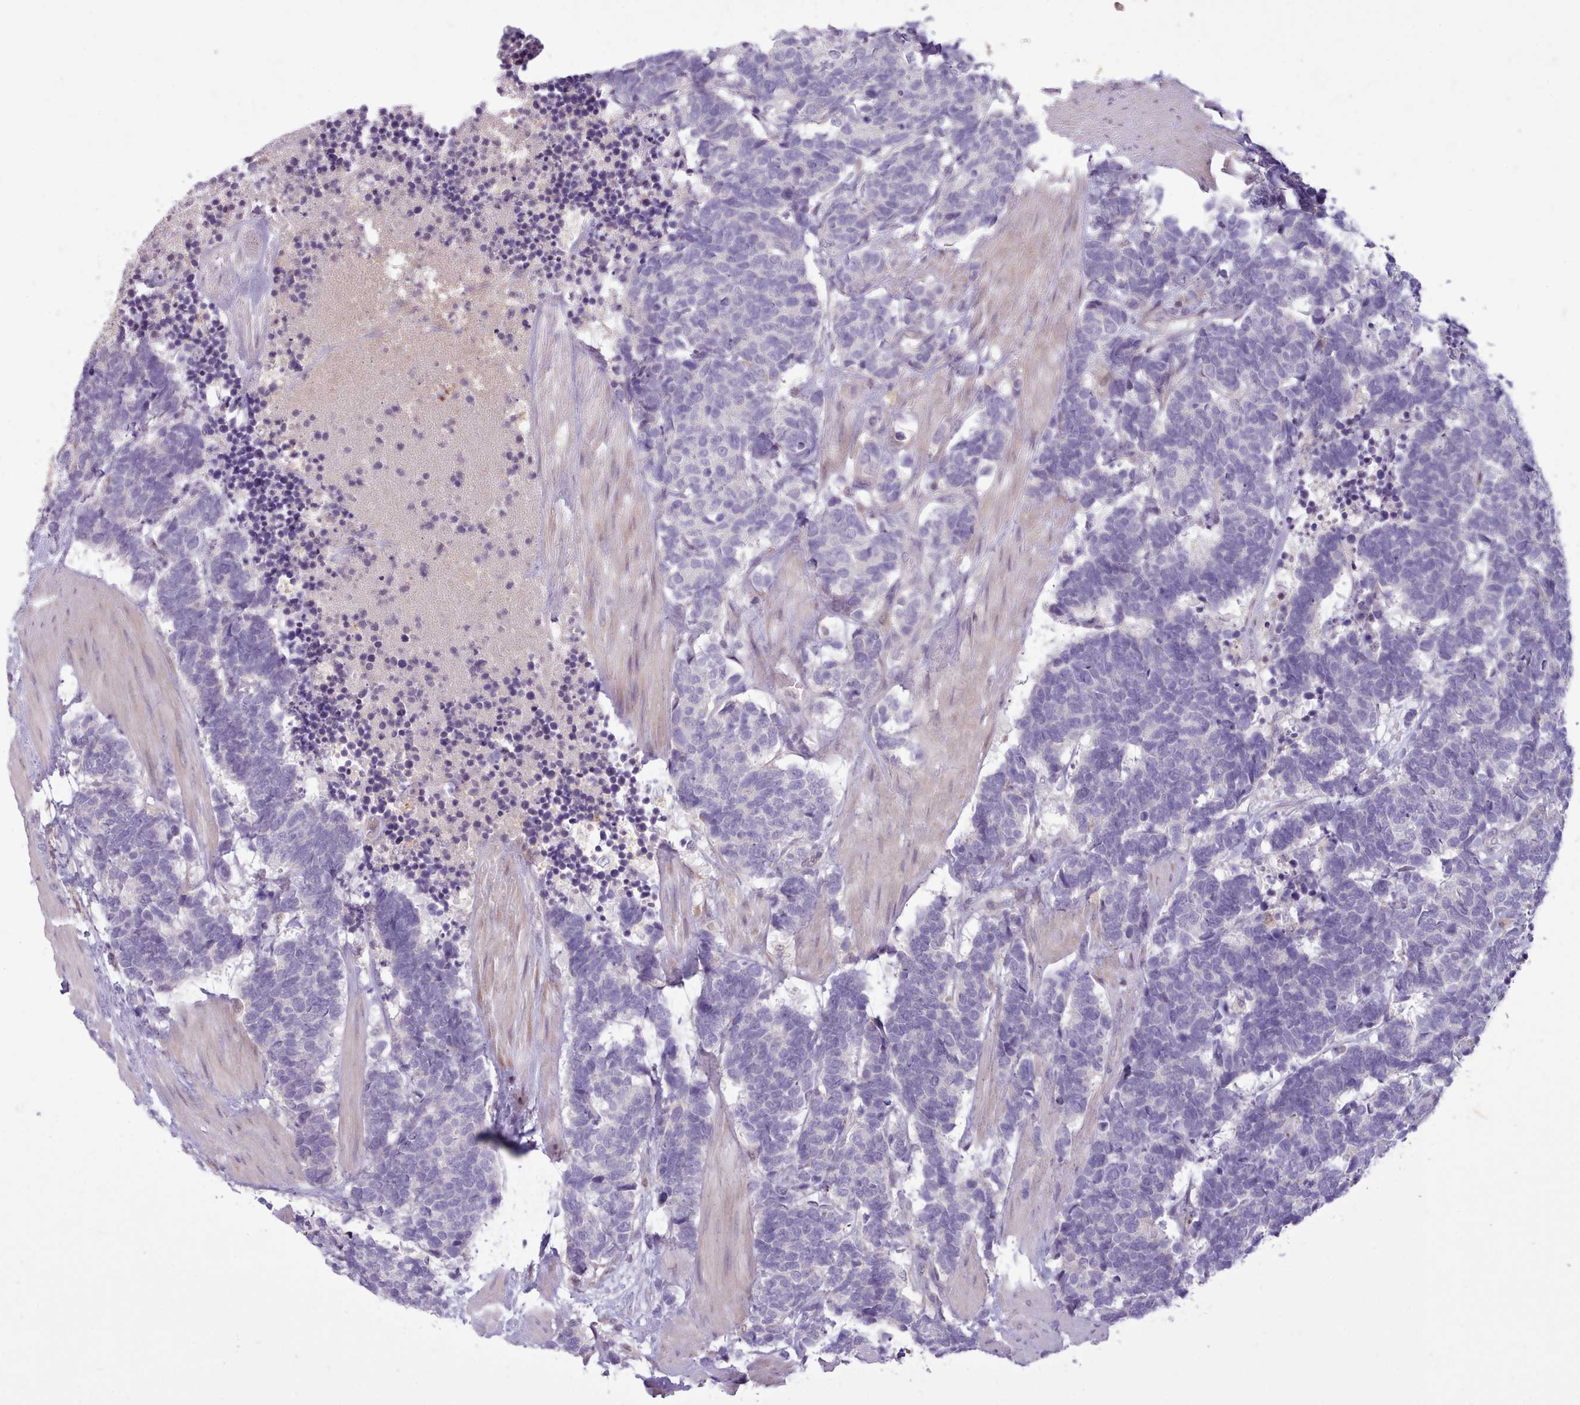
{"staining": {"intensity": "negative", "quantity": "none", "location": "none"}, "tissue": "carcinoid", "cell_type": "Tumor cells", "image_type": "cancer", "snomed": [{"axis": "morphology", "description": "Carcinoma, NOS"}, {"axis": "morphology", "description": "Carcinoid, malignant, NOS"}, {"axis": "topography", "description": "Urinary bladder"}], "caption": "Human carcinoid stained for a protein using immunohistochemistry displays no expression in tumor cells.", "gene": "NMRK1", "patient": {"sex": "male", "age": 57}}